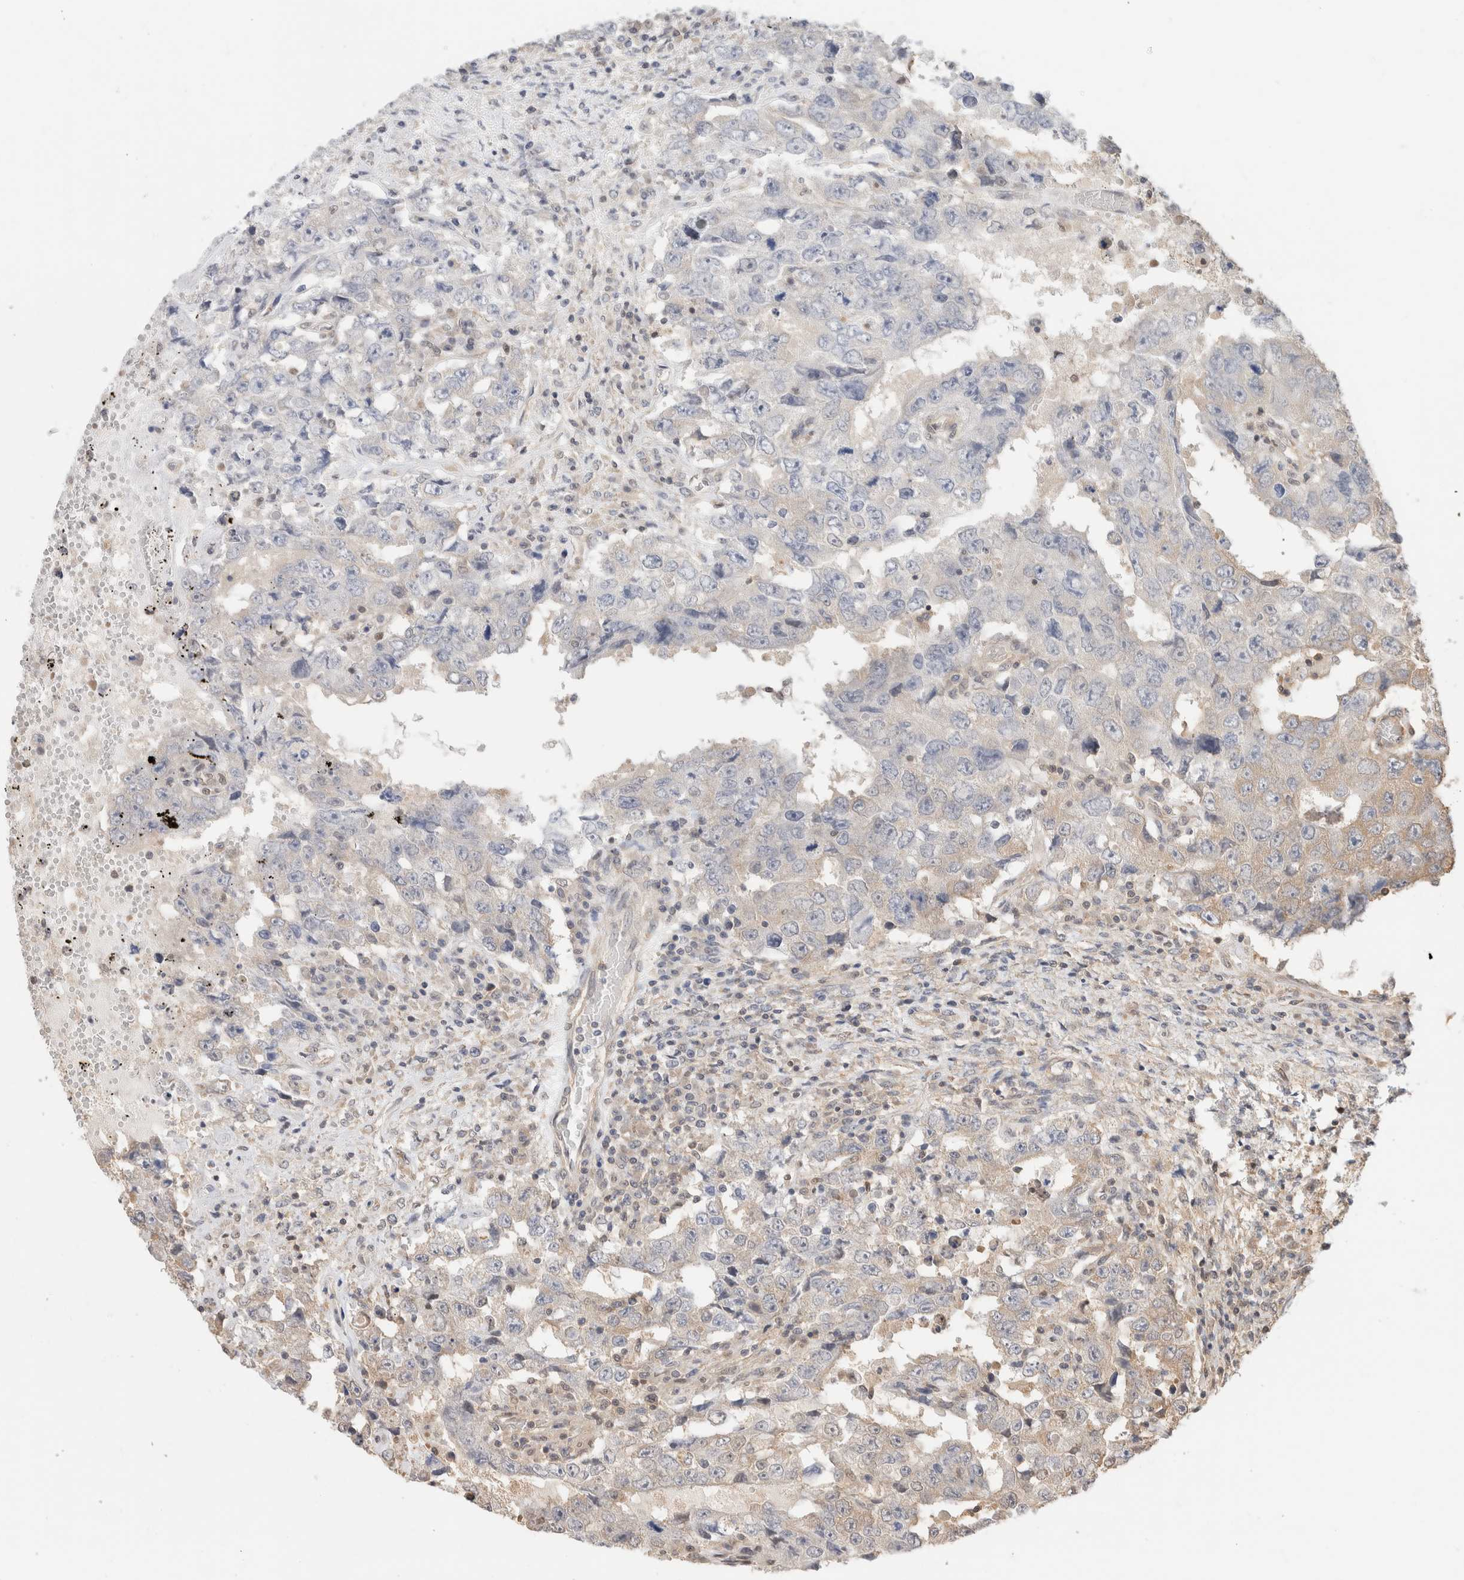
{"staining": {"intensity": "weak", "quantity": "25%-75%", "location": "cytoplasmic/membranous"}, "tissue": "testis cancer", "cell_type": "Tumor cells", "image_type": "cancer", "snomed": [{"axis": "morphology", "description": "Carcinoma, Embryonal, NOS"}, {"axis": "topography", "description": "Testis"}], "caption": "Protein analysis of testis embryonal carcinoma tissue shows weak cytoplasmic/membranous positivity in approximately 25%-75% of tumor cells. Using DAB (3,3'-diaminobenzidine) (brown) and hematoxylin (blue) stains, captured at high magnification using brightfield microscopy.", "gene": "C17orf97", "patient": {"sex": "male", "age": 26}}